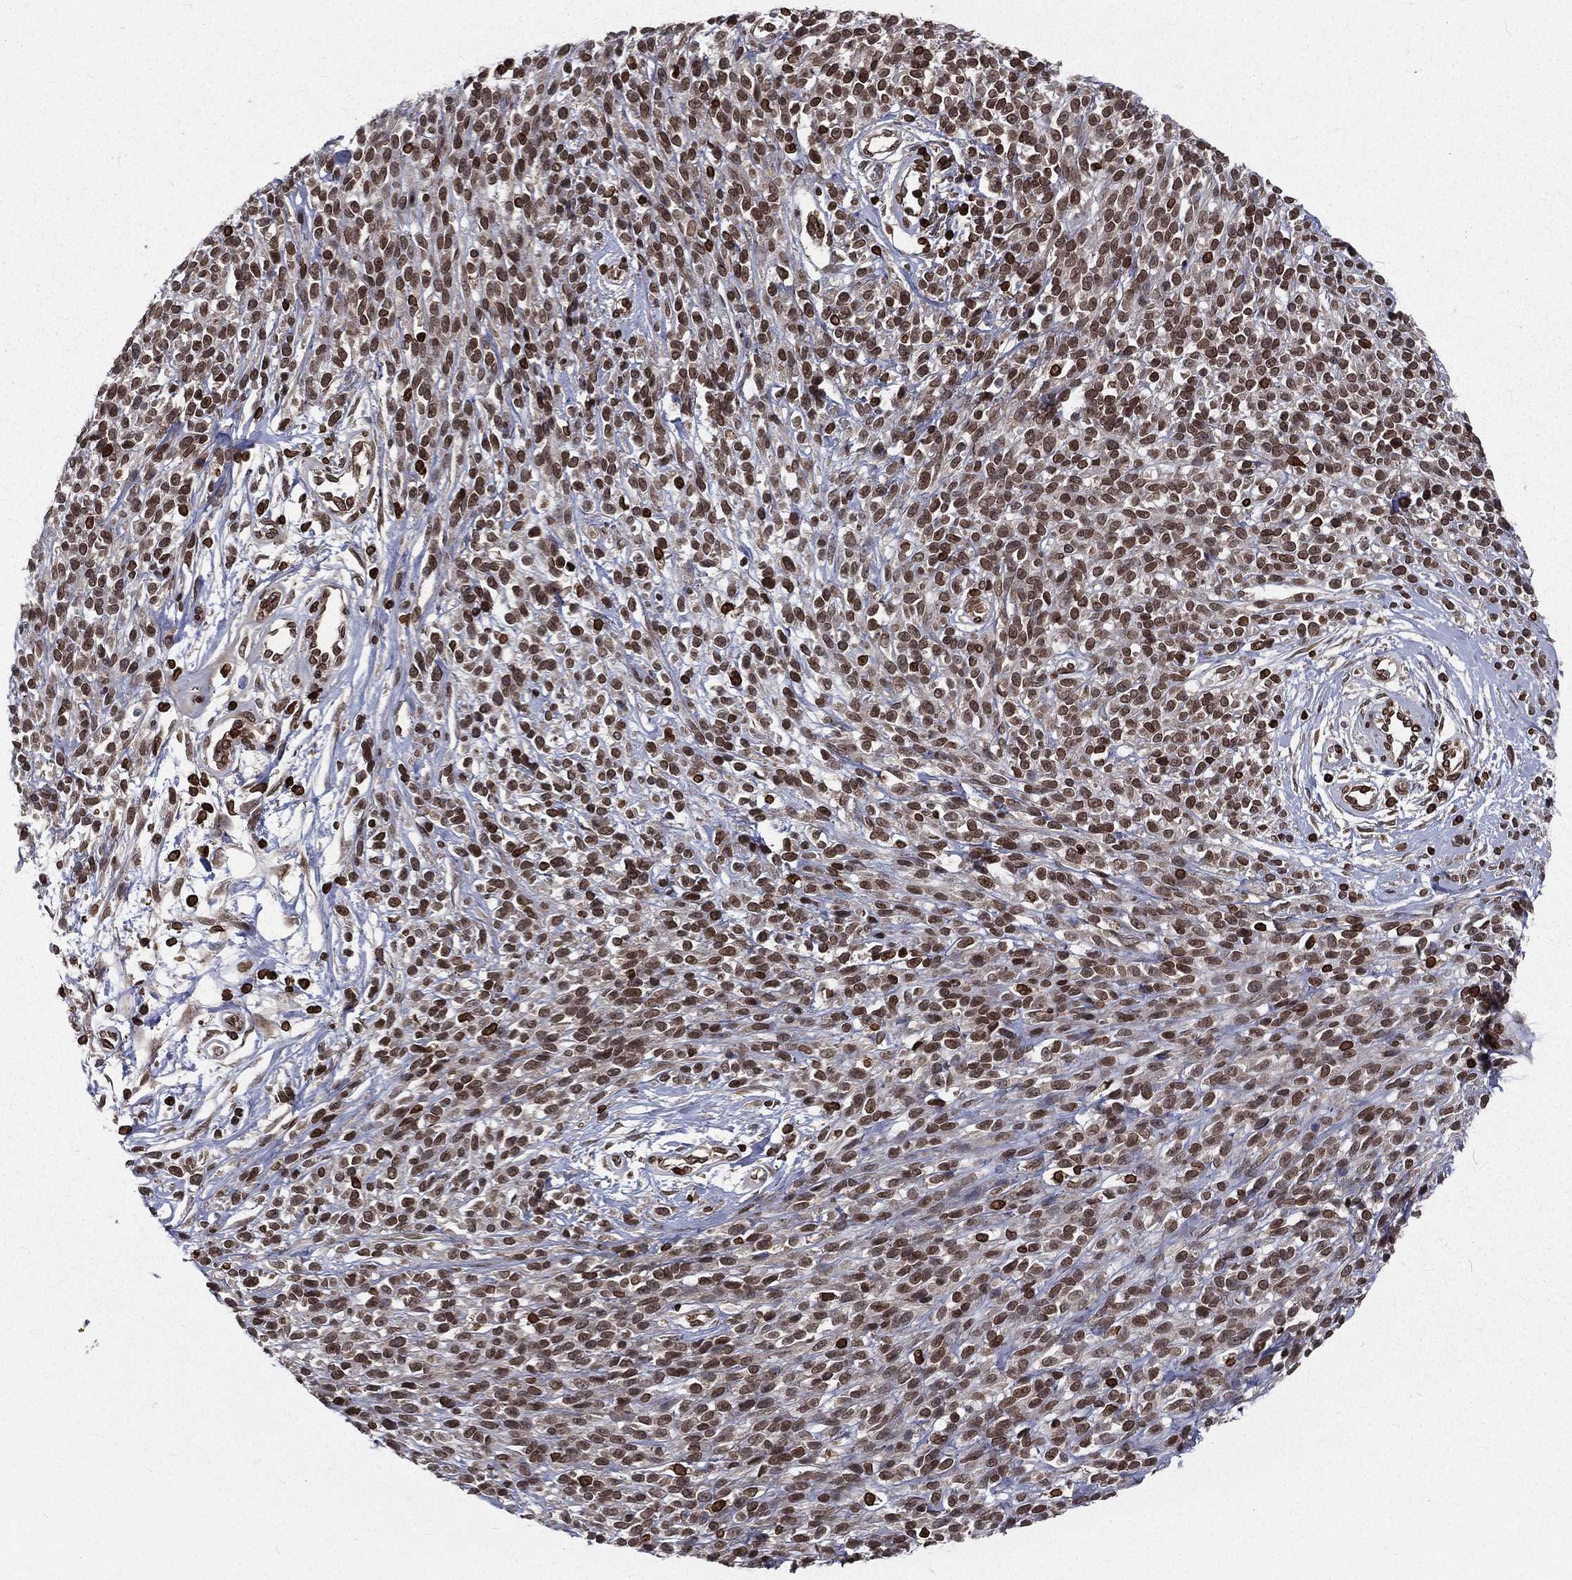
{"staining": {"intensity": "moderate", "quantity": ">75%", "location": "nuclear"}, "tissue": "melanoma", "cell_type": "Tumor cells", "image_type": "cancer", "snomed": [{"axis": "morphology", "description": "Malignant melanoma, NOS"}, {"axis": "topography", "description": "Skin"}, {"axis": "topography", "description": "Skin of trunk"}], "caption": "Moderate nuclear positivity for a protein is seen in about >75% of tumor cells of melanoma using immunohistochemistry (IHC).", "gene": "LBR", "patient": {"sex": "male", "age": 74}}